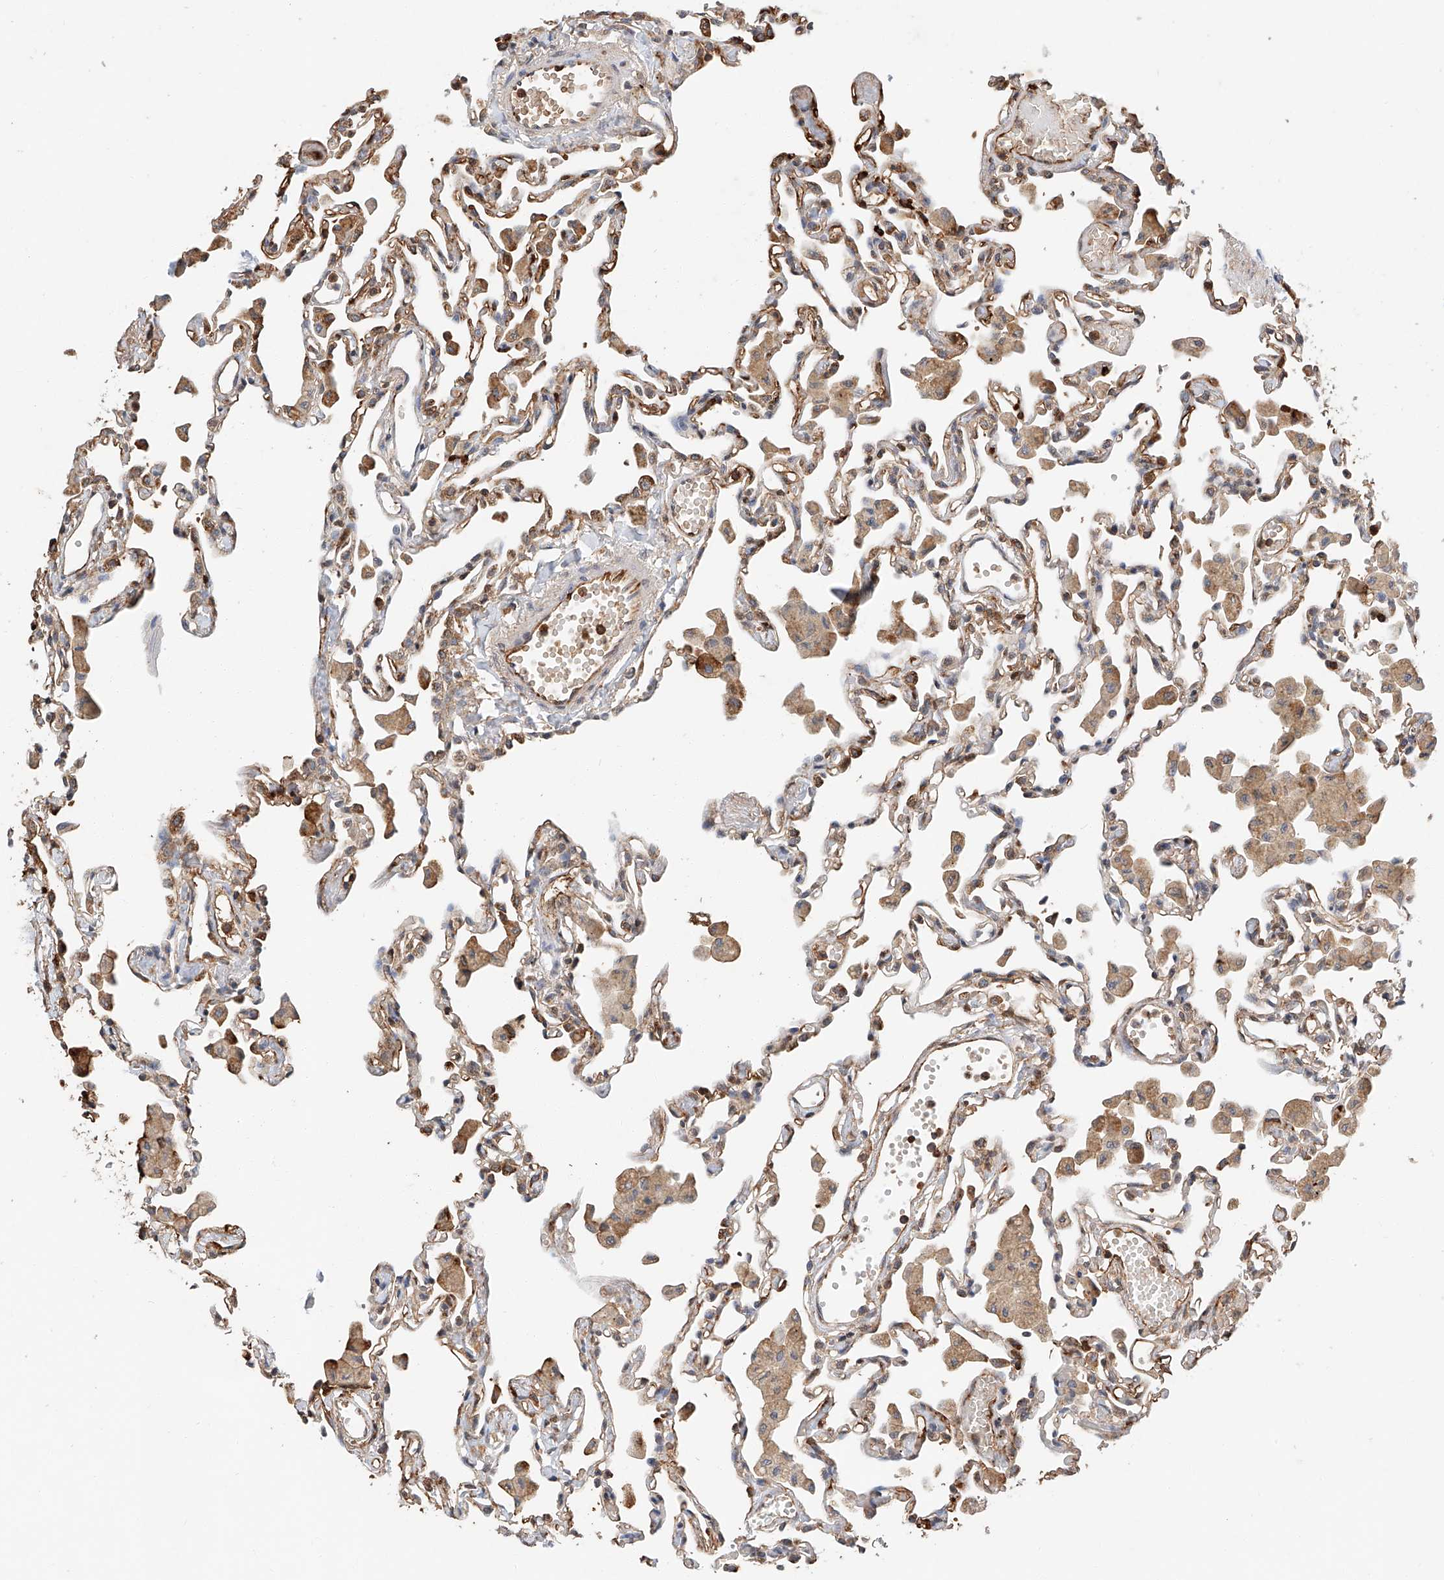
{"staining": {"intensity": "moderate", "quantity": "25%-75%", "location": "cytoplasmic/membranous"}, "tissue": "lung", "cell_type": "Alveolar cells", "image_type": "normal", "snomed": [{"axis": "morphology", "description": "Normal tissue, NOS"}, {"axis": "topography", "description": "Bronchus"}, {"axis": "topography", "description": "Lung"}], "caption": "Immunohistochemistry (IHC) micrograph of unremarkable lung stained for a protein (brown), which demonstrates medium levels of moderate cytoplasmic/membranous positivity in about 25%-75% of alveolar cells.", "gene": "CTDP1", "patient": {"sex": "female", "age": 49}}